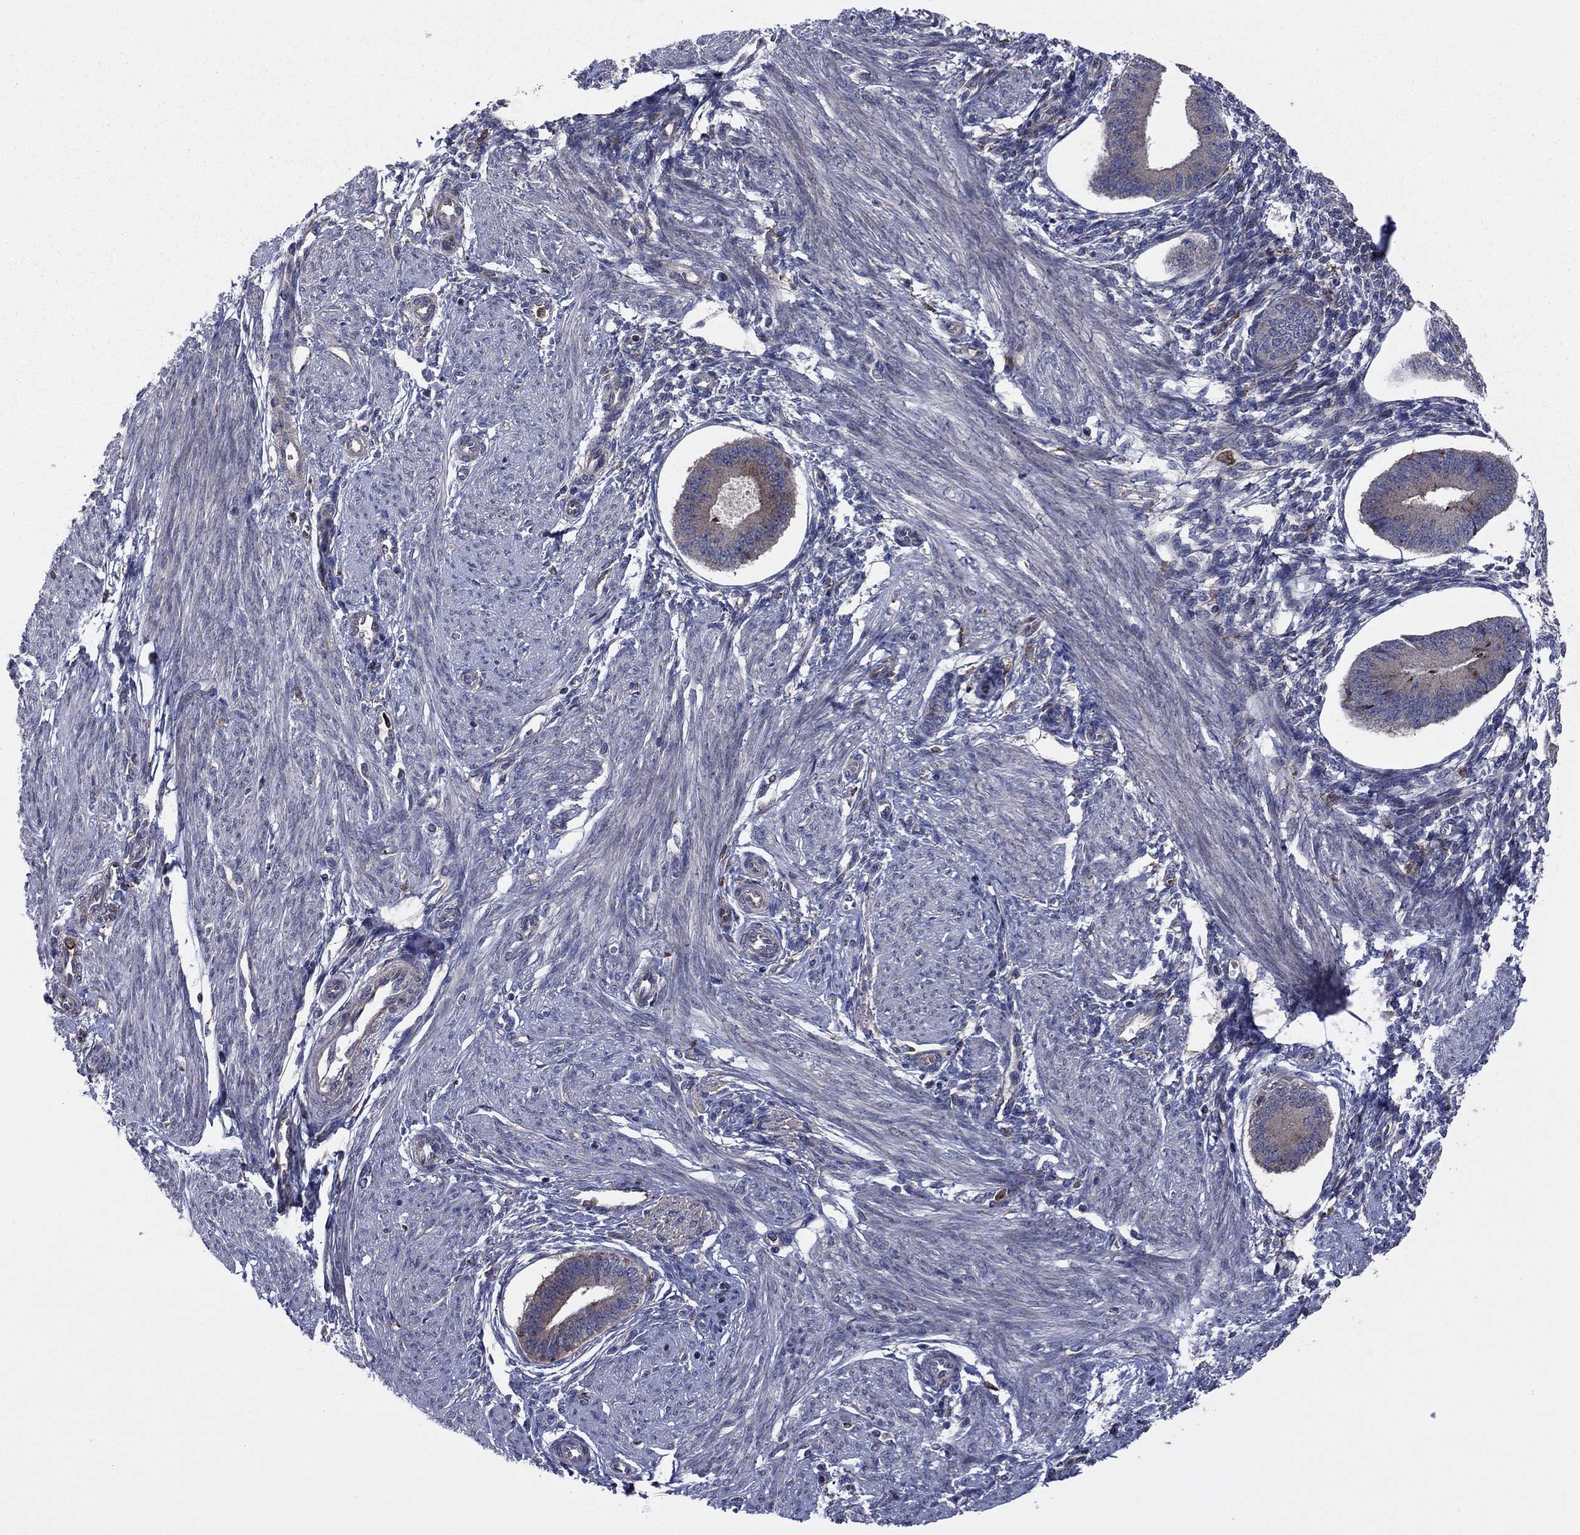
{"staining": {"intensity": "negative", "quantity": "none", "location": "none"}, "tissue": "endometrium", "cell_type": "Cells in endometrial stroma", "image_type": "normal", "snomed": [{"axis": "morphology", "description": "Normal tissue, NOS"}, {"axis": "topography", "description": "Endometrium"}], "caption": "A high-resolution photomicrograph shows immunohistochemistry (IHC) staining of unremarkable endometrium, which shows no significant expression in cells in endometrial stroma. (DAB IHC, high magnification).", "gene": "MEA1", "patient": {"sex": "female", "age": 39}}